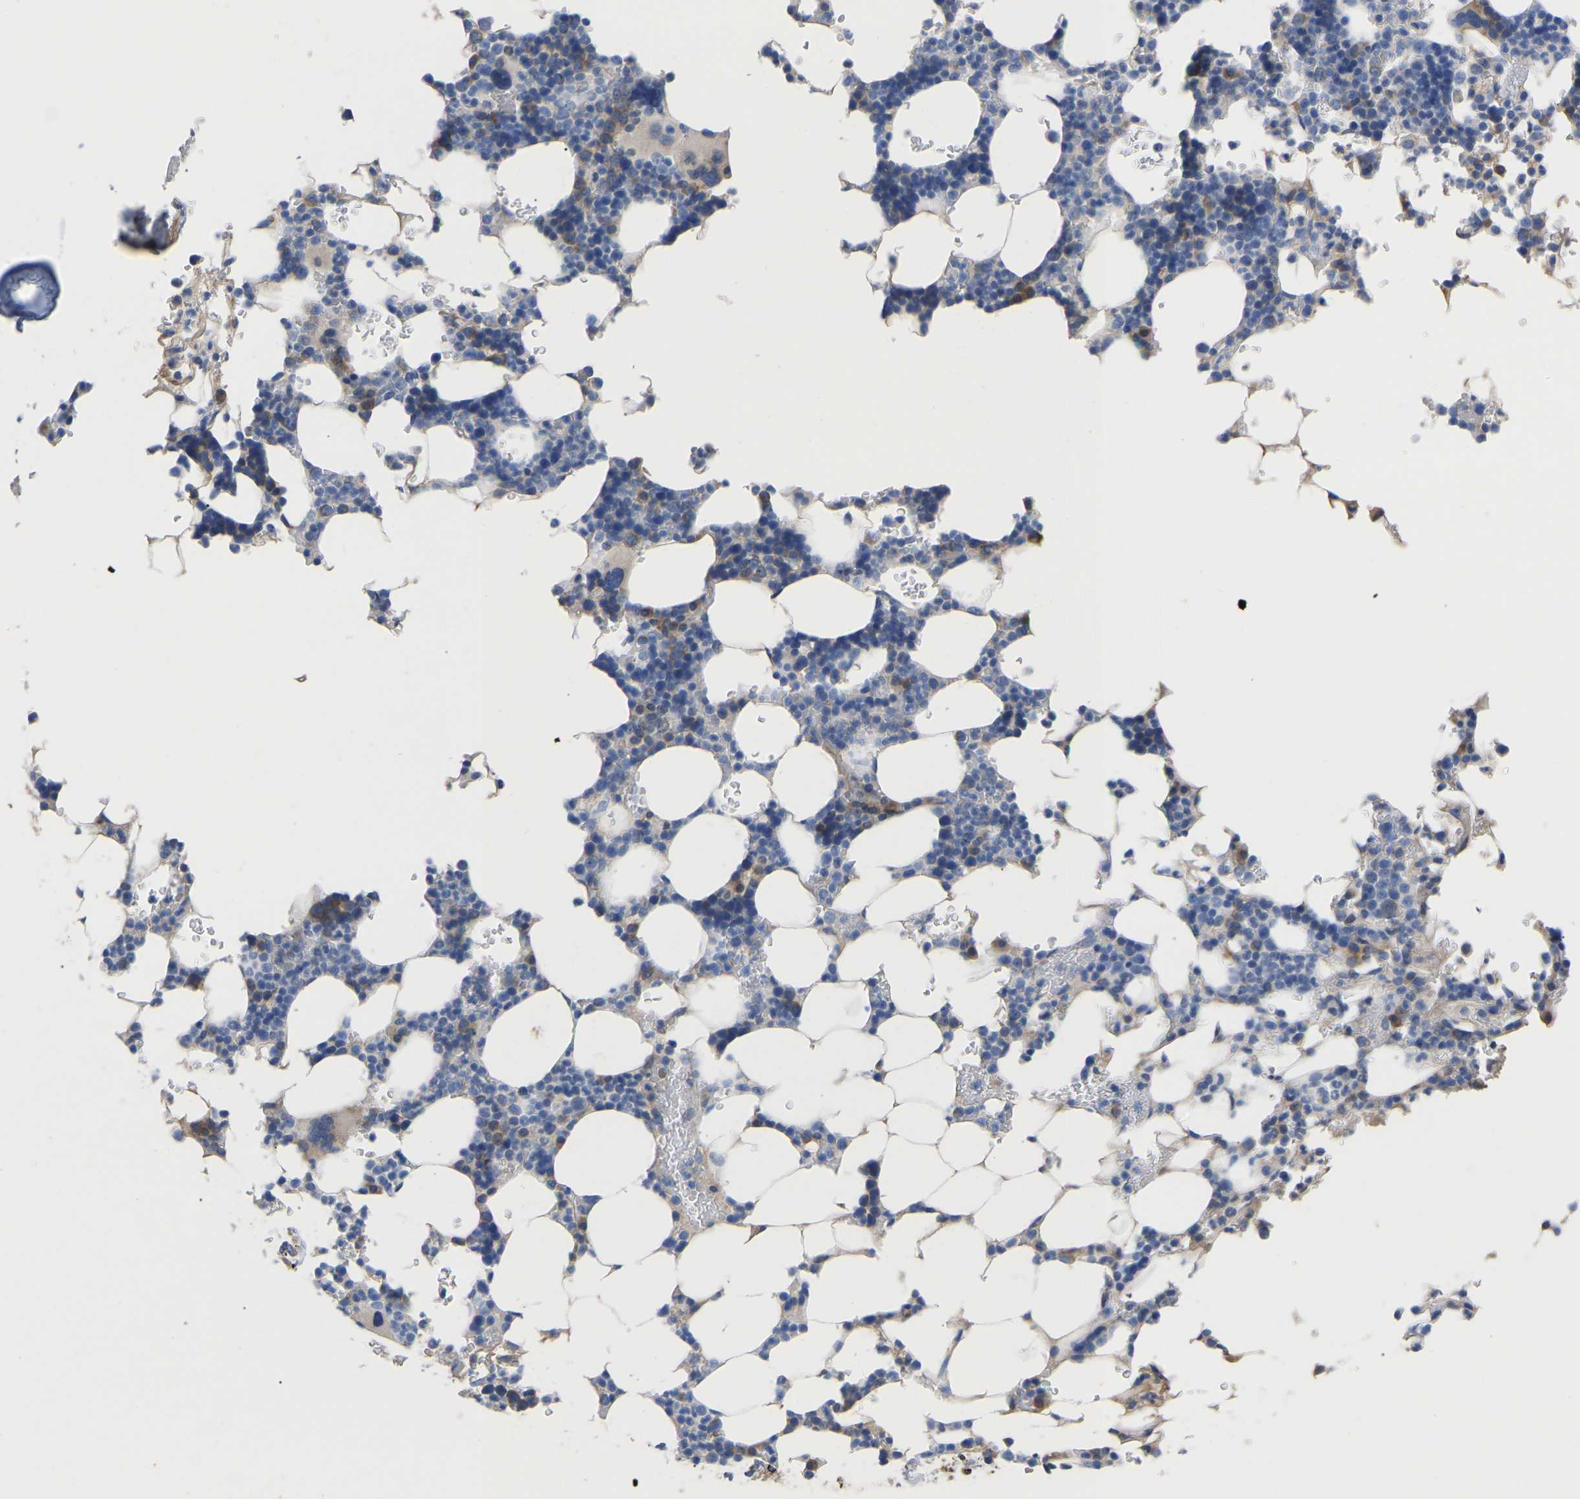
{"staining": {"intensity": "moderate", "quantity": "<25%", "location": "cytoplasmic/membranous"}, "tissue": "bone marrow", "cell_type": "Hematopoietic cells", "image_type": "normal", "snomed": [{"axis": "morphology", "description": "Normal tissue, NOS"}, {"axis": "topography", "description": "Bone marrow"}], "caption": "Bone marrow stained for a protein demonstrates moderate cytoplasmic/membranous positivity in hematopoietic cells.", "gene": "ABCA10", "patient": {"sex": "female", "age": 81}}